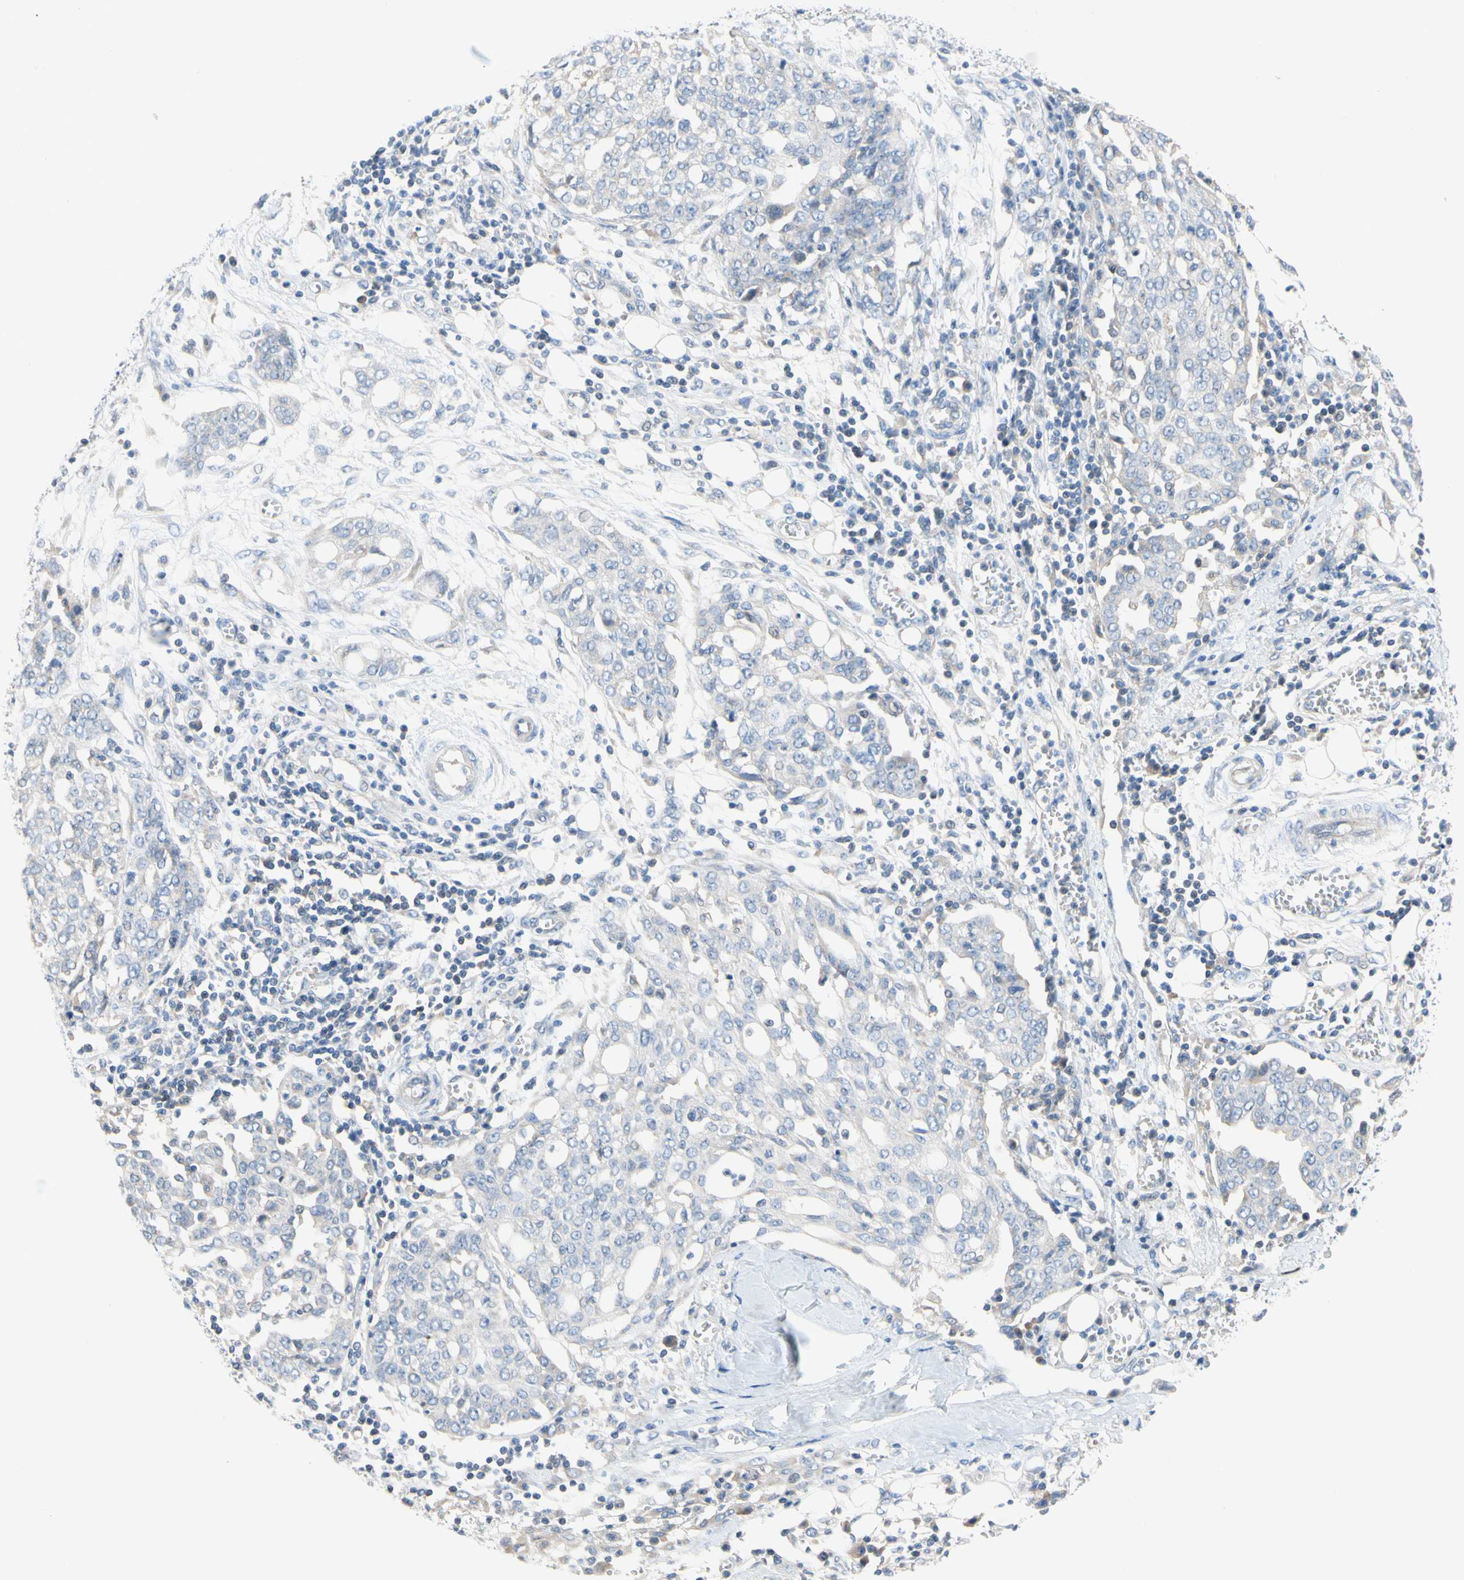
{"staining": {"intensity": "negative", "quantity": "none", "location": "none"}, "tissue": "ovarian cancer", "cell_type": "Tumor cells", "image_type": "cancer", "snomed": [{"axis": "morphology", "description": "Cystadenocarcinoma, serous, NOS"}, {"axis": "topography", "description": "Soft tissue"}, {"axis": "topography", "description": "Ovary"}], "caption": "A high-resolution micrograph shows immunohistochemistry (IHC) staining of ovarian cancer, which demonstrates no significant staining in tumor cells.", "gene": "CCM2L", "patient": {"sex": "female", "age": 57}}